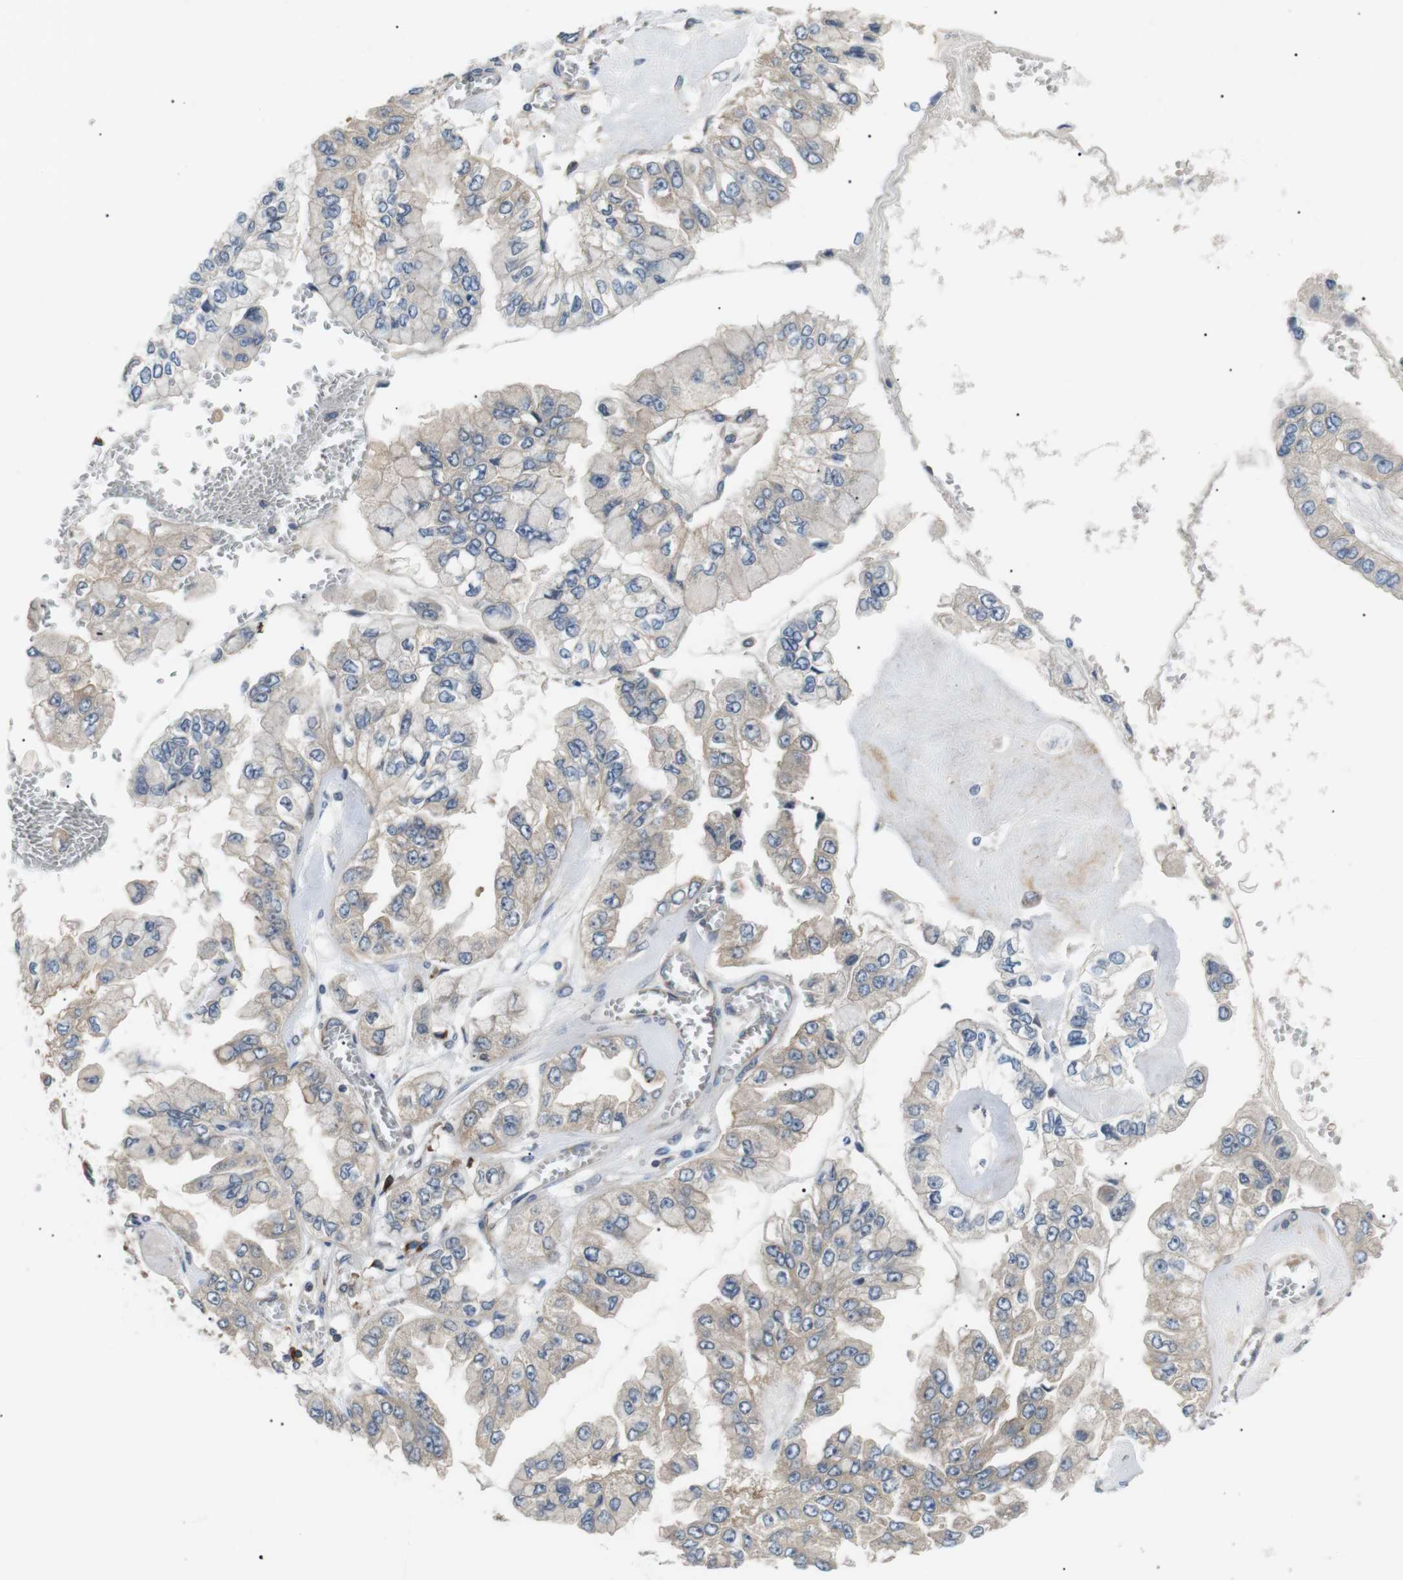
{"staining": {"intensity": "negative", "quantity": "none", "location": "none"}, "tissue": "liver cancer", "cell_type": "Tumor cells", "image_type": "cancer", "snomed": [{"axis": "morphology", "description": "Cholangiocarcinoma"}, {"axis": "topography", "description": "Liver"}], "caption": "IHC of human liver cholangiocarcinoma shows no staining in tumor cells. The staining is performed using DAB (3,3'-diaminobenzidine) brown chromogen with nuclei counter-stained in using hematoxylin.", "gene": "DIPK1A", "patient": {"sex": "female", "age": 79}}